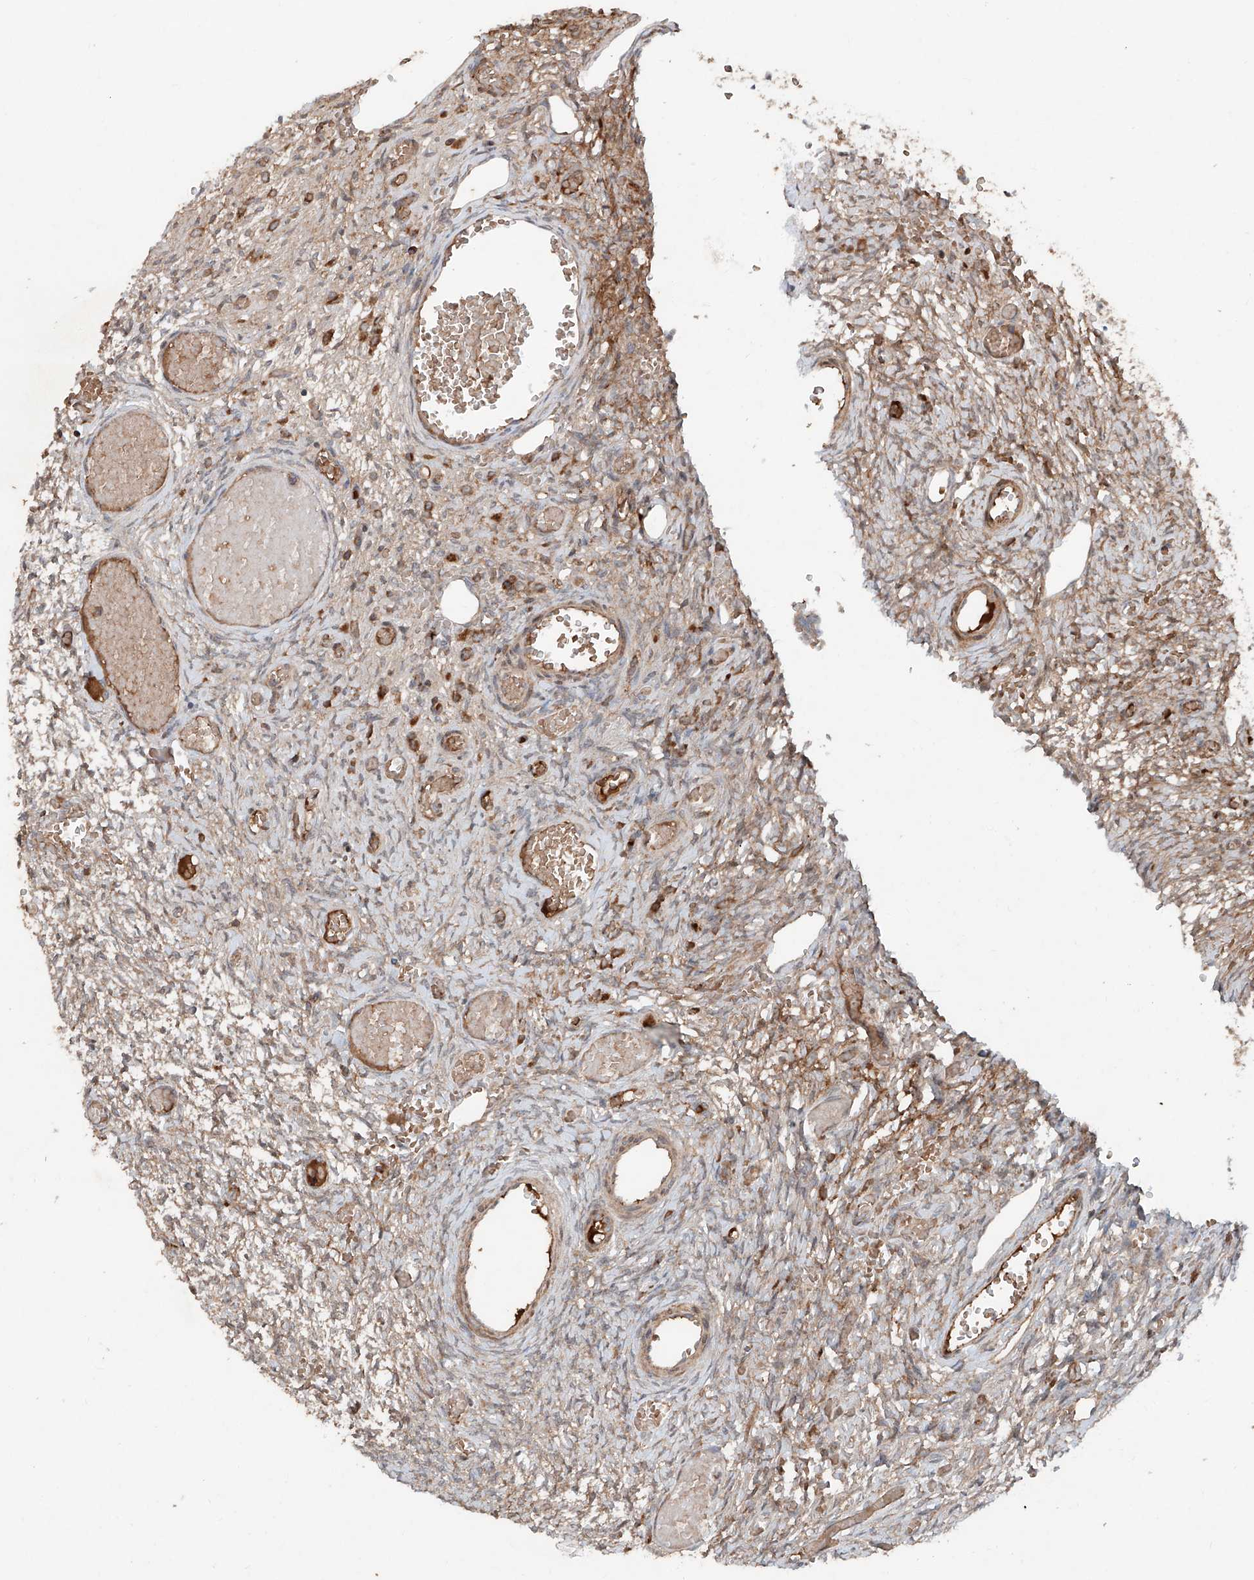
{"staining": {"intensity": "weak", "quantity": ">75%", "location": "cytoplasmic/membranous"}, "tissue": "ovary", "cell_type": "Ovarian stroma cells", "image_type": "normal", "snomed": [{"axis": "morphology", "description": "Adenocarcinoma, NOS"}, {"axis": "topography", "description": "Endometrium"}], "caption": "The immunohistochemical stain labels weak cytoplasmic/membranous staining in ovarian stroma cells of benign ovary.", "gene": "ADAM23", "patient": {"sex": "female", "age": 32}}